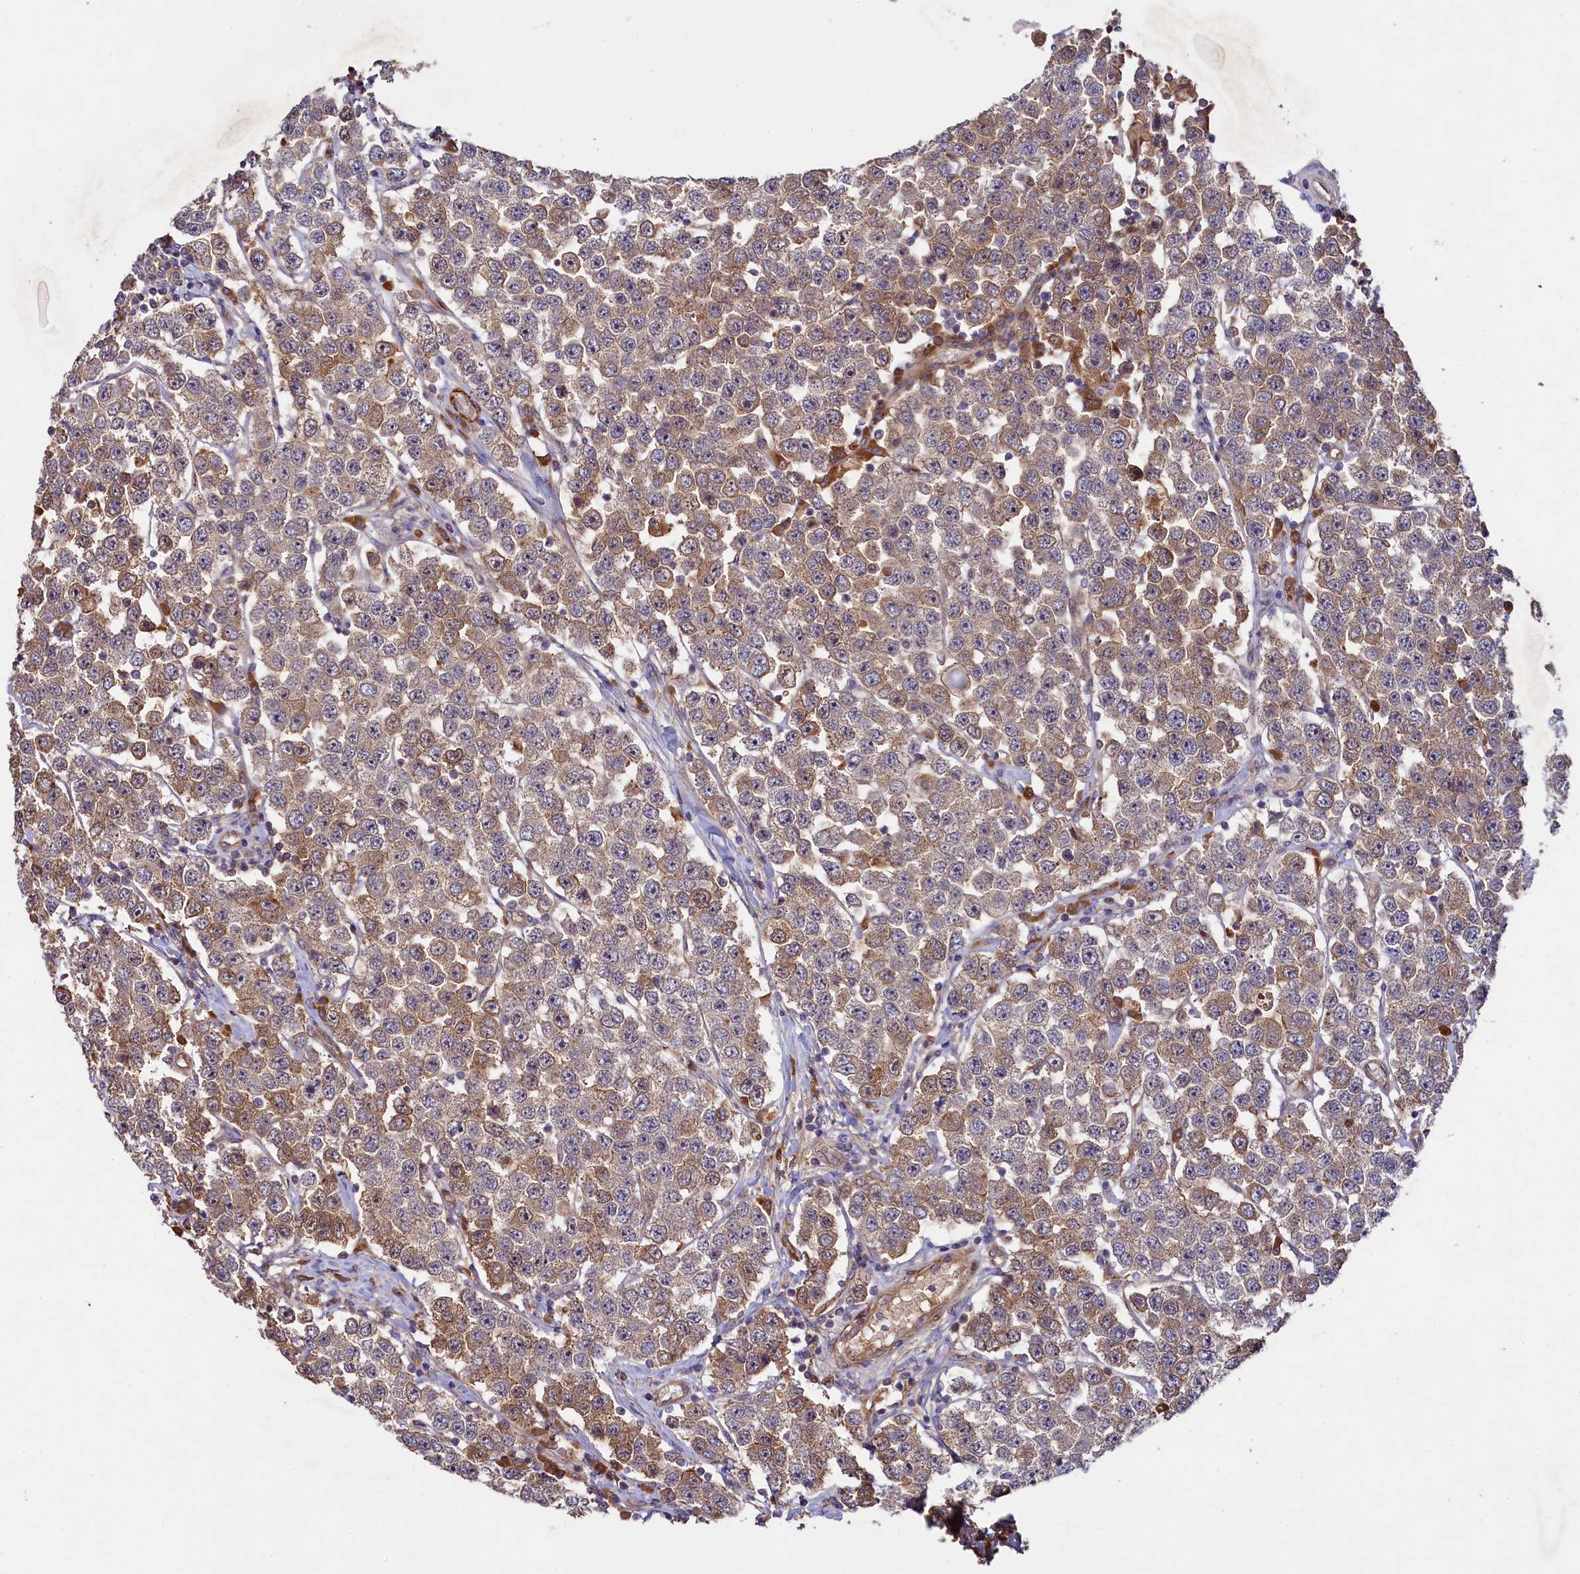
{"staining": {"intensity": "moderate", "quantity": "25%-75%", "location": "cytoplasmic/membranous"}, "tissue": "testis cancer", "cell_type": "Tumor cells", "image_type": "cancer", "snomed": [{"axis": "morphology", "description": "Seminoma, NOS"}, {"axis": "topography", "description": "Testis"}], "caption": "This image exhibits immunohistochemistry staining of seminoma (testis), with medium moderate cytoplasmic/membranous staining in about 25%-75% of tumor cells.", "gene": "CCDC102A", "patient": {"sex": "male", "age": 28}}